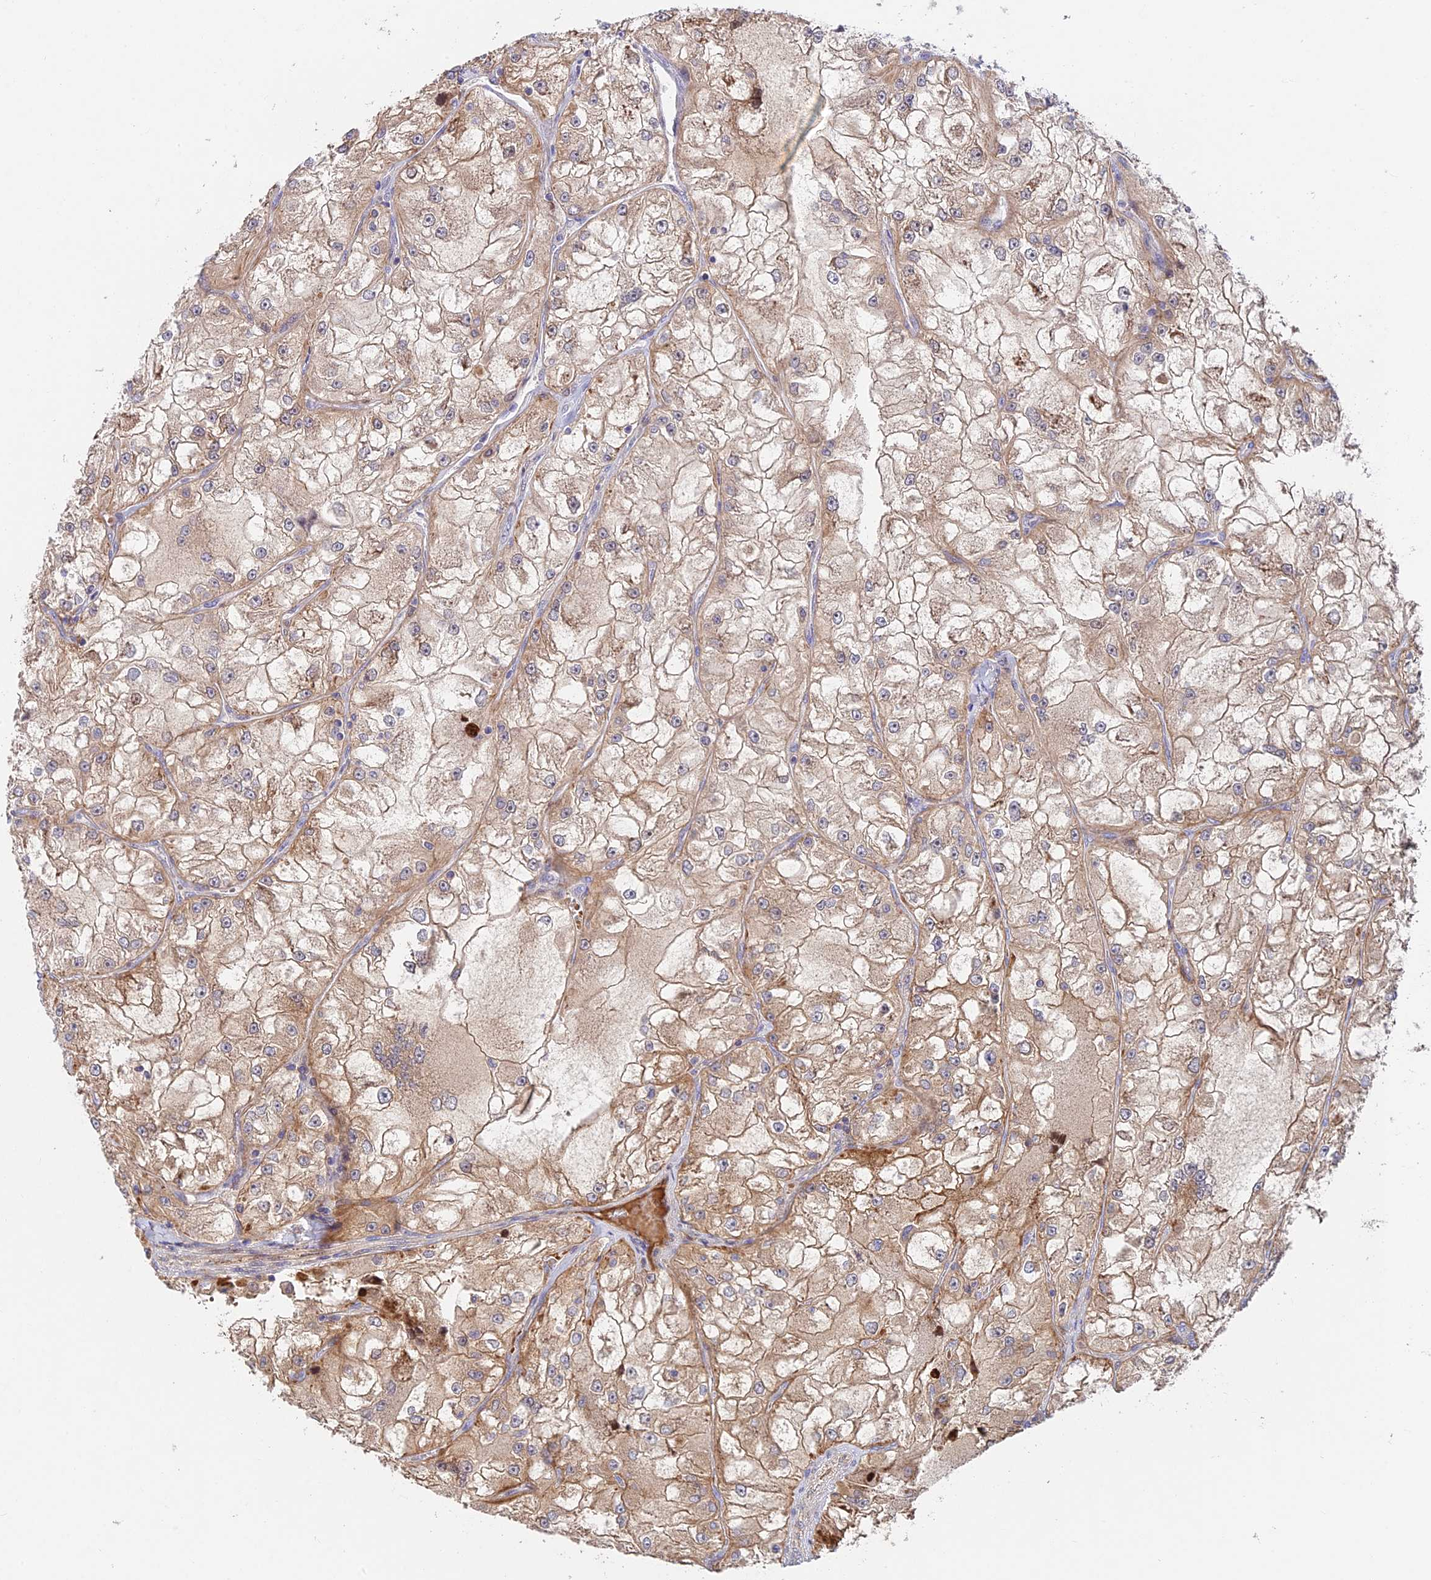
{"staining": {"intensity": "weak", "quantity": ">75%", "location": "cytoplasmic/membranous"}, "tissue": "renal cancer", "cell_type": "Tumor cells", "image_type": "cancer", "snomed": [{"axis": "morphology", "description": "Adenocarcinoma, NOS"}, {"axis": "topography", "description": "Kidney"}], "caption": "Adenocarcinoma (renal) stained with immunohistochemistry (IHC) reveals weak cytoplasmic/membranous positivity in about >75% of tumor cells. The protein of interest is shown in brown color, while the nuclei are stained blue.", "gene": "FUOM", "patient": {"sex": "female", "age": 72}}